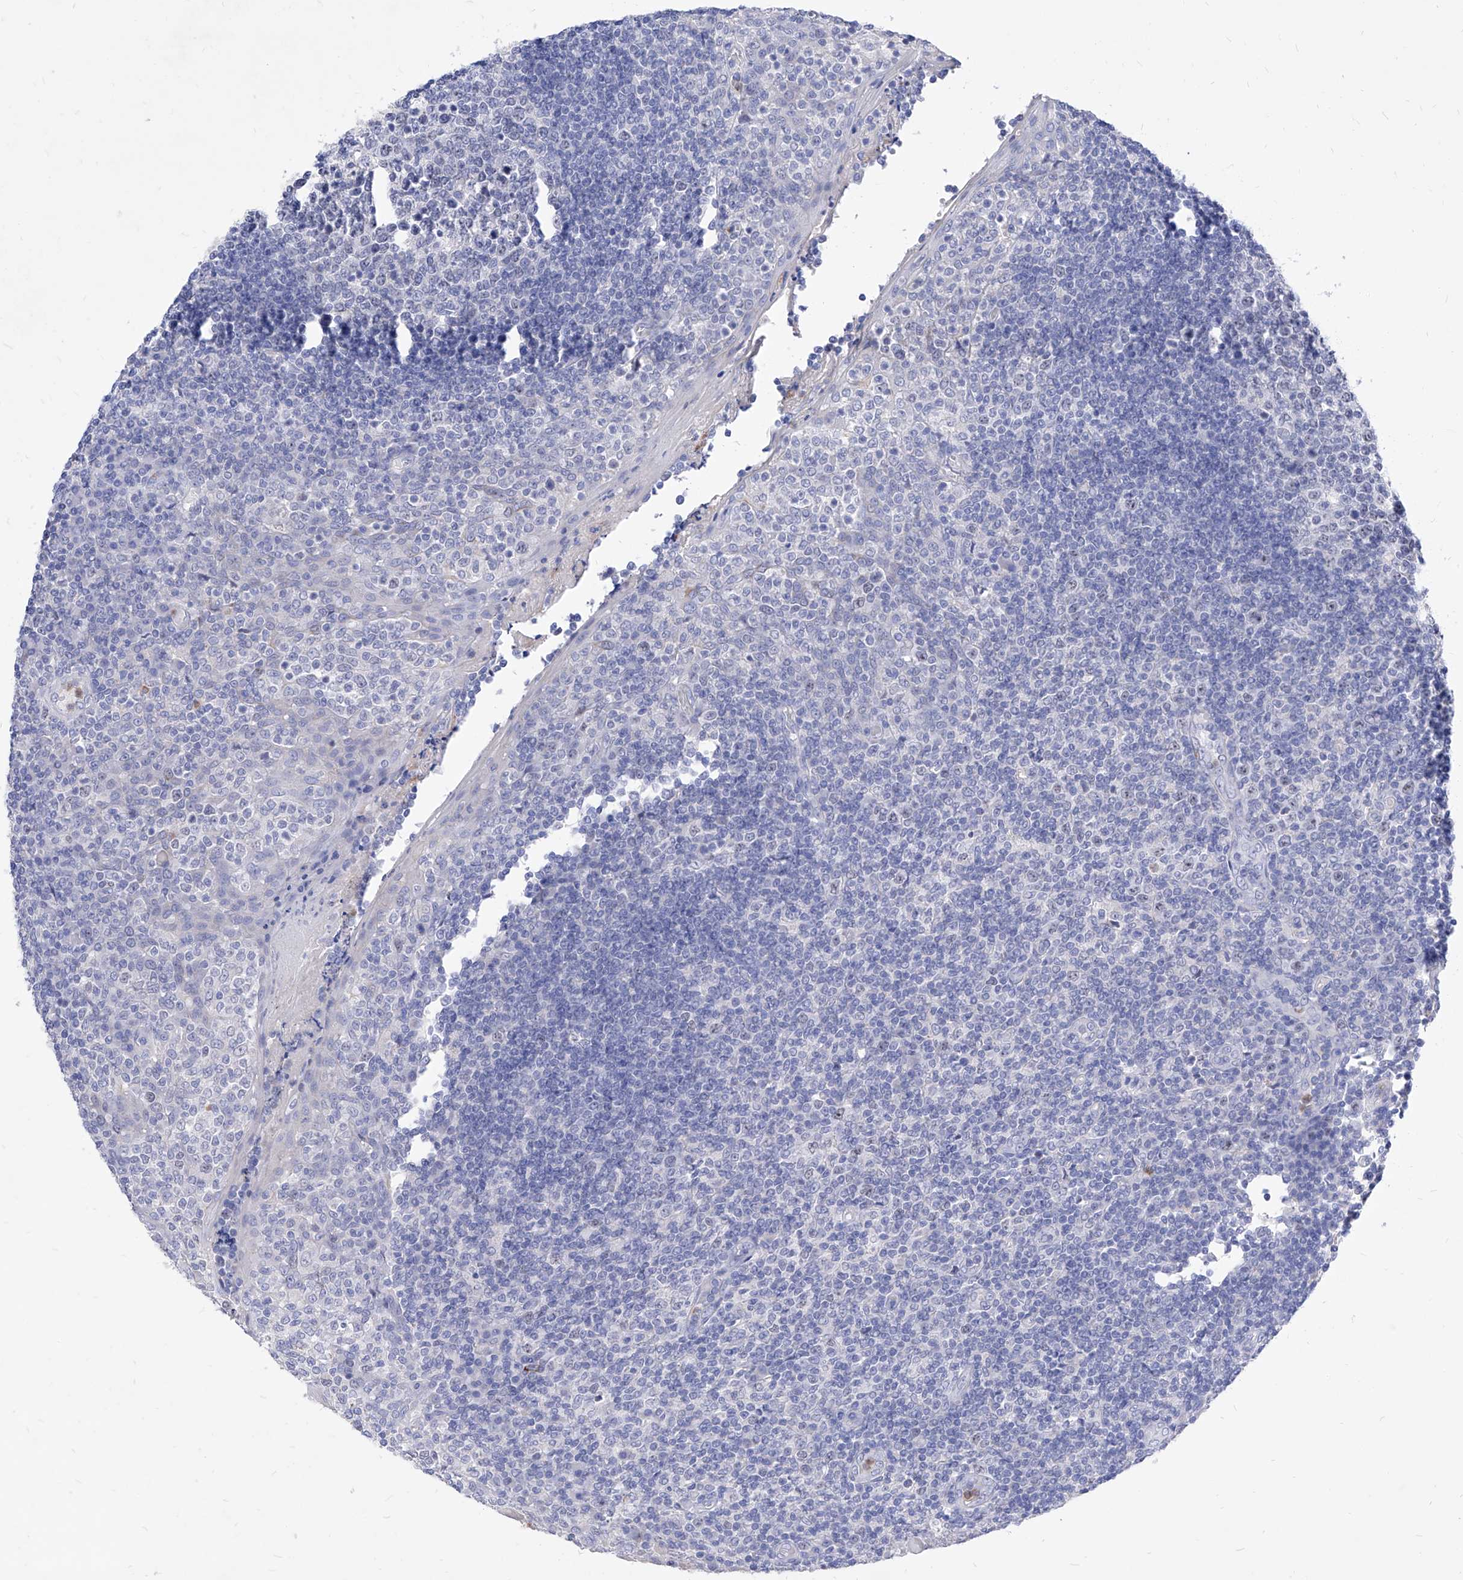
{"staining": {"intensity": "weak", "quantity": "<25%", "location": "nuclear"}, "tissue": "tonsil", "cell_type": "Germinal center cells", "image_type": "normal", "snomed": [{"axis": "morphology", "description": "Normal tissue, NOS"}, {"axis": "topography", "description": "Tonsil"}], "caption": "Immunohistochemistry (IHC) micrograph of normal tonsil: human tonsil stained with DAB shows no significant protein staining in germinal center cells.", "gene": "VAX1", "patient": {"sex": "female", "age": 19}}